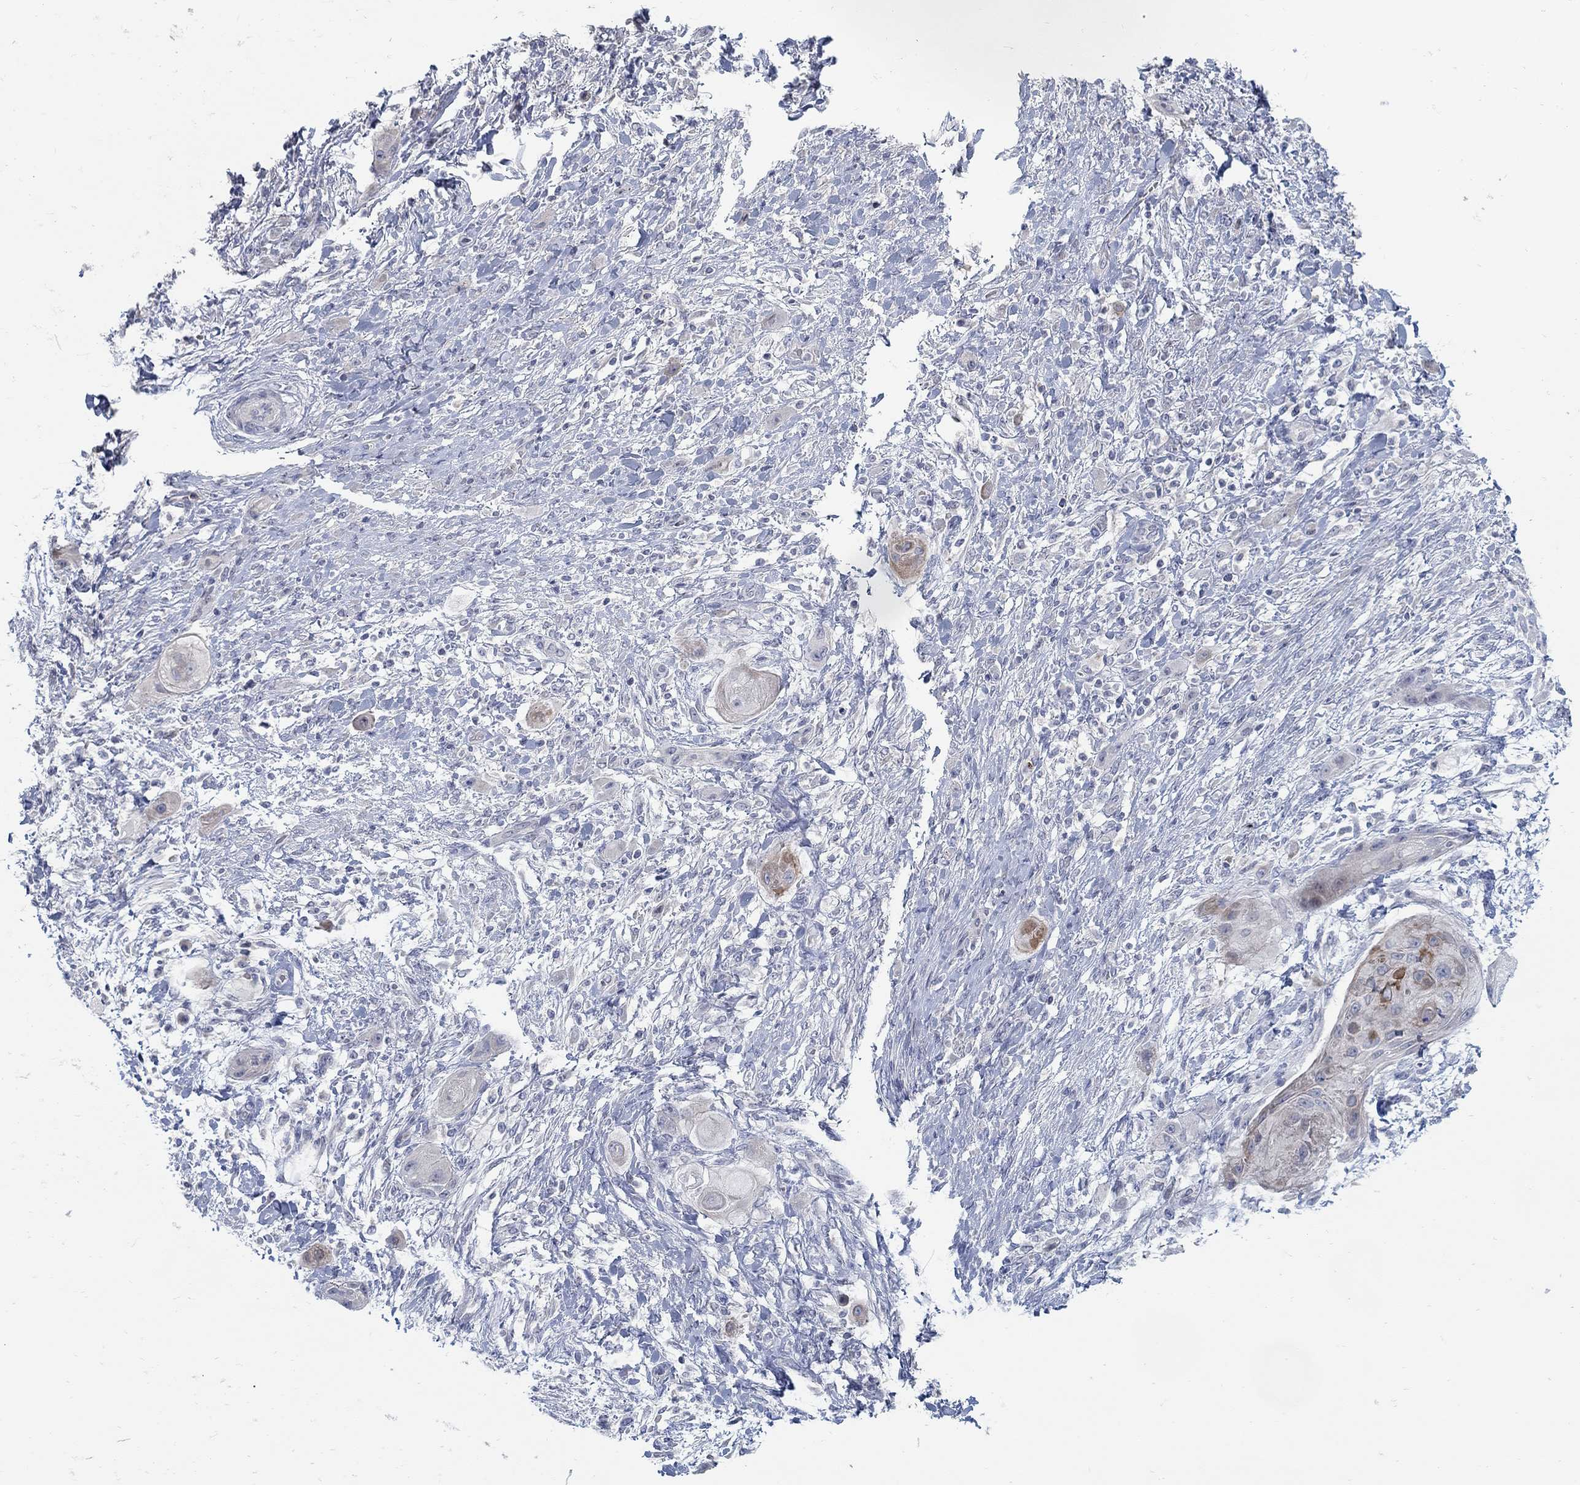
{"staining": {"intensity": "negative", "quantity": "none", "location": "none"}, "tissue": "skin cancer", "cell_type": "Tumor cells", "image_type": "cancer", "snomed": [{"axis": "morphology", "description": "Squamous cell carcinoma, NOS"}, {"axis": "topography", "description": "Skin"}], "caption": "DAB (3,3'-diaminobenzidine) immunohistochemical staining of skin cancer exhibits no significant expression in tumor cells.", "gene": "ANO7", "patient": {"sex": "male", "age": 62}}